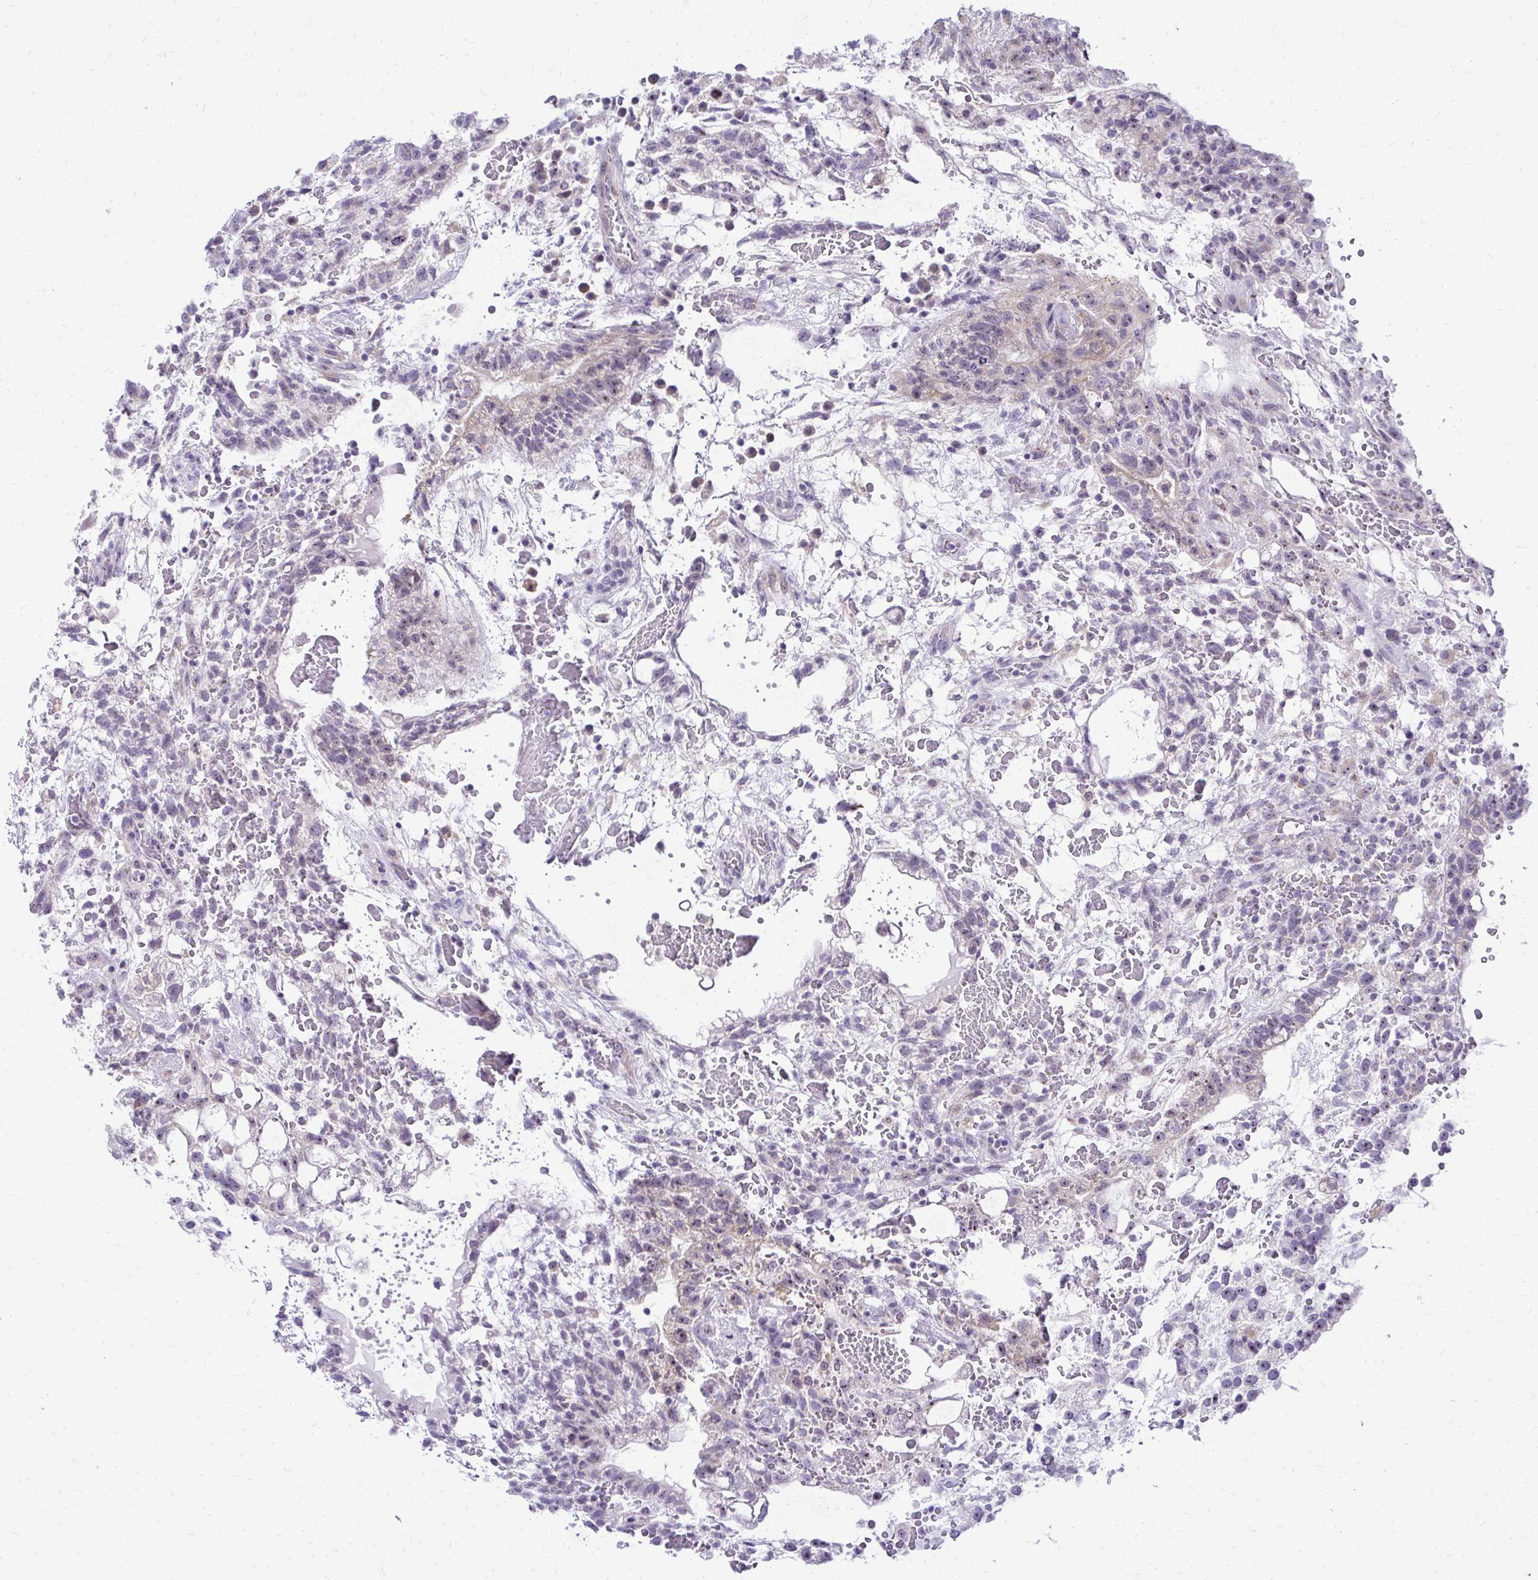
{"staining": {"intensity": "weak", "quantity": "<25%", "location": "cytoplasmic/membranous,nuclear"}, "tissue": "testis cancer", "cell_type": "Tumor cells", "image_type": "cancer", "snomed": [{"axis": "morphology", "description": "Normal tissue, NOS"}, {"axis": "morphology", "description": "Carcinoma, Embryonal, NOS"}, {"axis": "topography", "description": "Testis"}], "caption": "High magnification brightfield microscopy of testis cancer stained with DAB (brown) and counterstained with hematoxylin (blue): tumor cells show no significant expression.", "gene": "NIFK", "patient": {"sex": "male", "age": 32}}